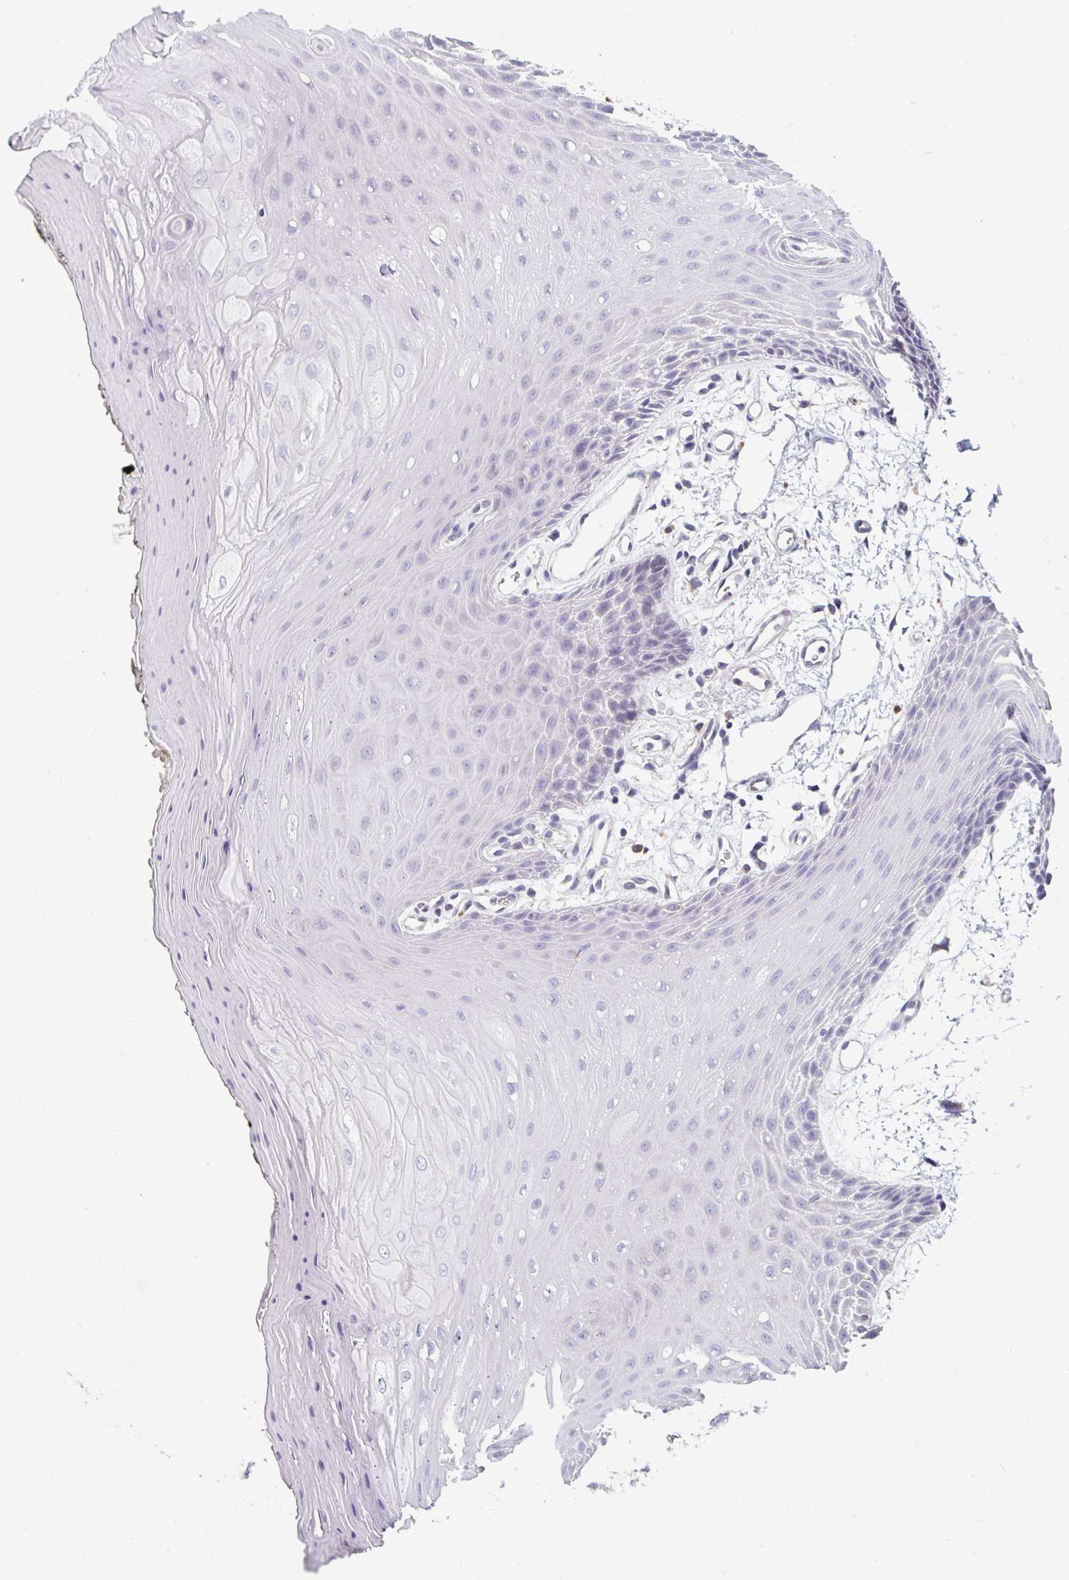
{"staining": {"intensity": "negative", "quantity": "none", "location": "none"}, "tissue": "oral mucosa", "cell_type": "Squamous epithelial cells", "image_type": "normal", "snomed": [{"axis": "morphology", "description": "Normal tissue, NOS"}, {"axis": "topography", "description": "Oral tissue"}, {"axis": "topography", "description": "Tounge, NOS"}], "caption": "DAB (3,3'-diaminobenzidine) immunohistochemical staining of normal human oral mucosa exhibits no significant expression in squamous epithelial cells. (DAB (3,3'-diaminobenzidine) IHC visualized using brightfield microscopy, high magnification).", "gene": "EIF1AD", "patient": {"sex": "female", "age": 59}}